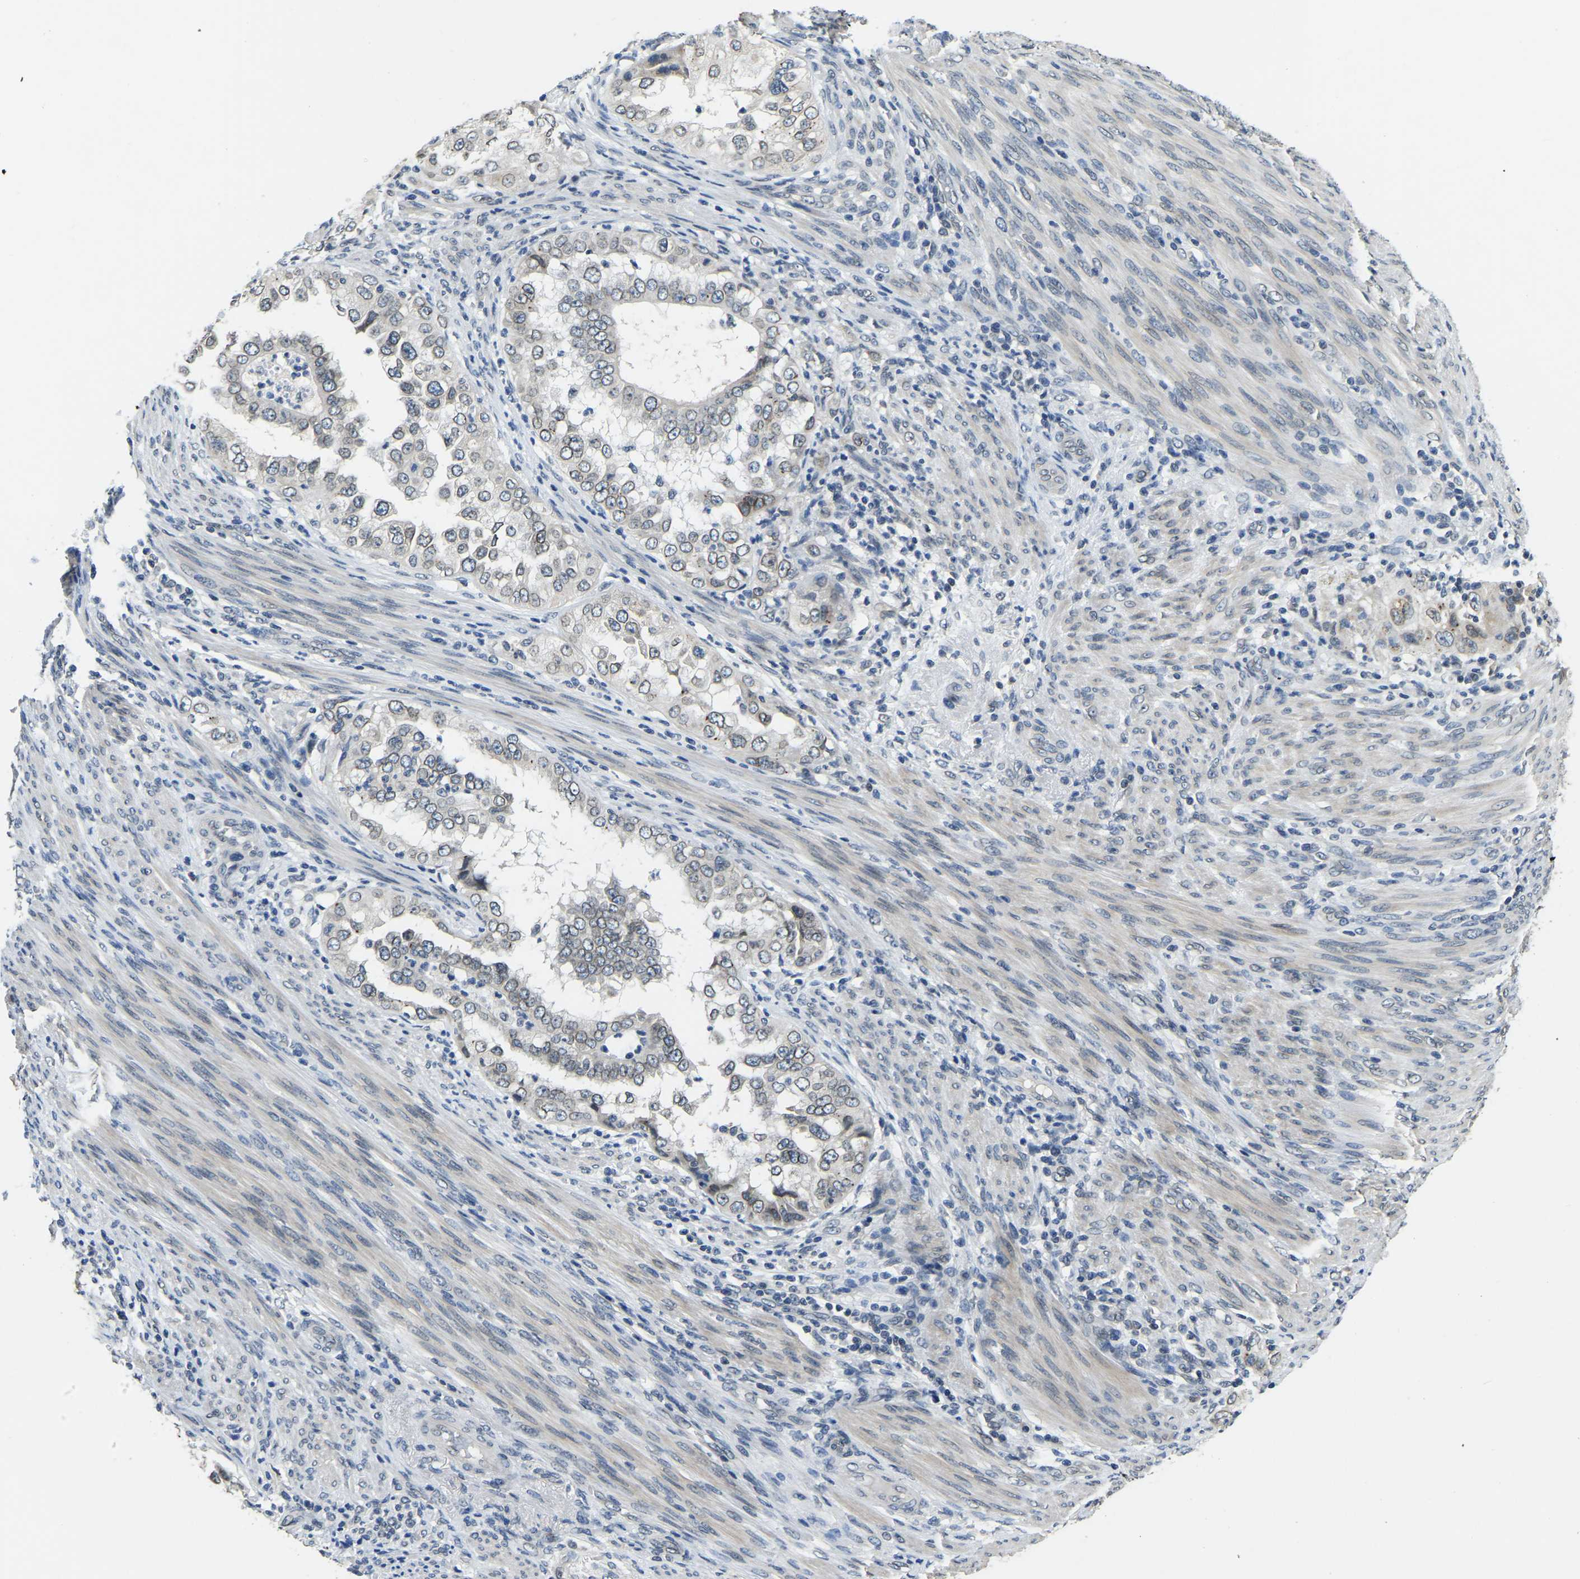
{"staining": {"intensity": "weak", "quantity": ">75%", "location": "cytoplasmic/membranous,nuclear"}, "tissue": "endometrial cancer", "cell_type": "Tumor cells", "image_type": "cancer", "snomed": [{"axis": "morphology", "description": "Adenocarcinoma, NOS"}, {"axis": "topography", "description": "Endometrium"}], "caption": "Immunohistochemical staining of endometrial adenocarcinoma displays weak cytoplasmic/membranous and nuclear protein expression in approximately >75% of tumor cells.", "gene": "RANBP2", "patient": {"sex": "female", "age": 85}}